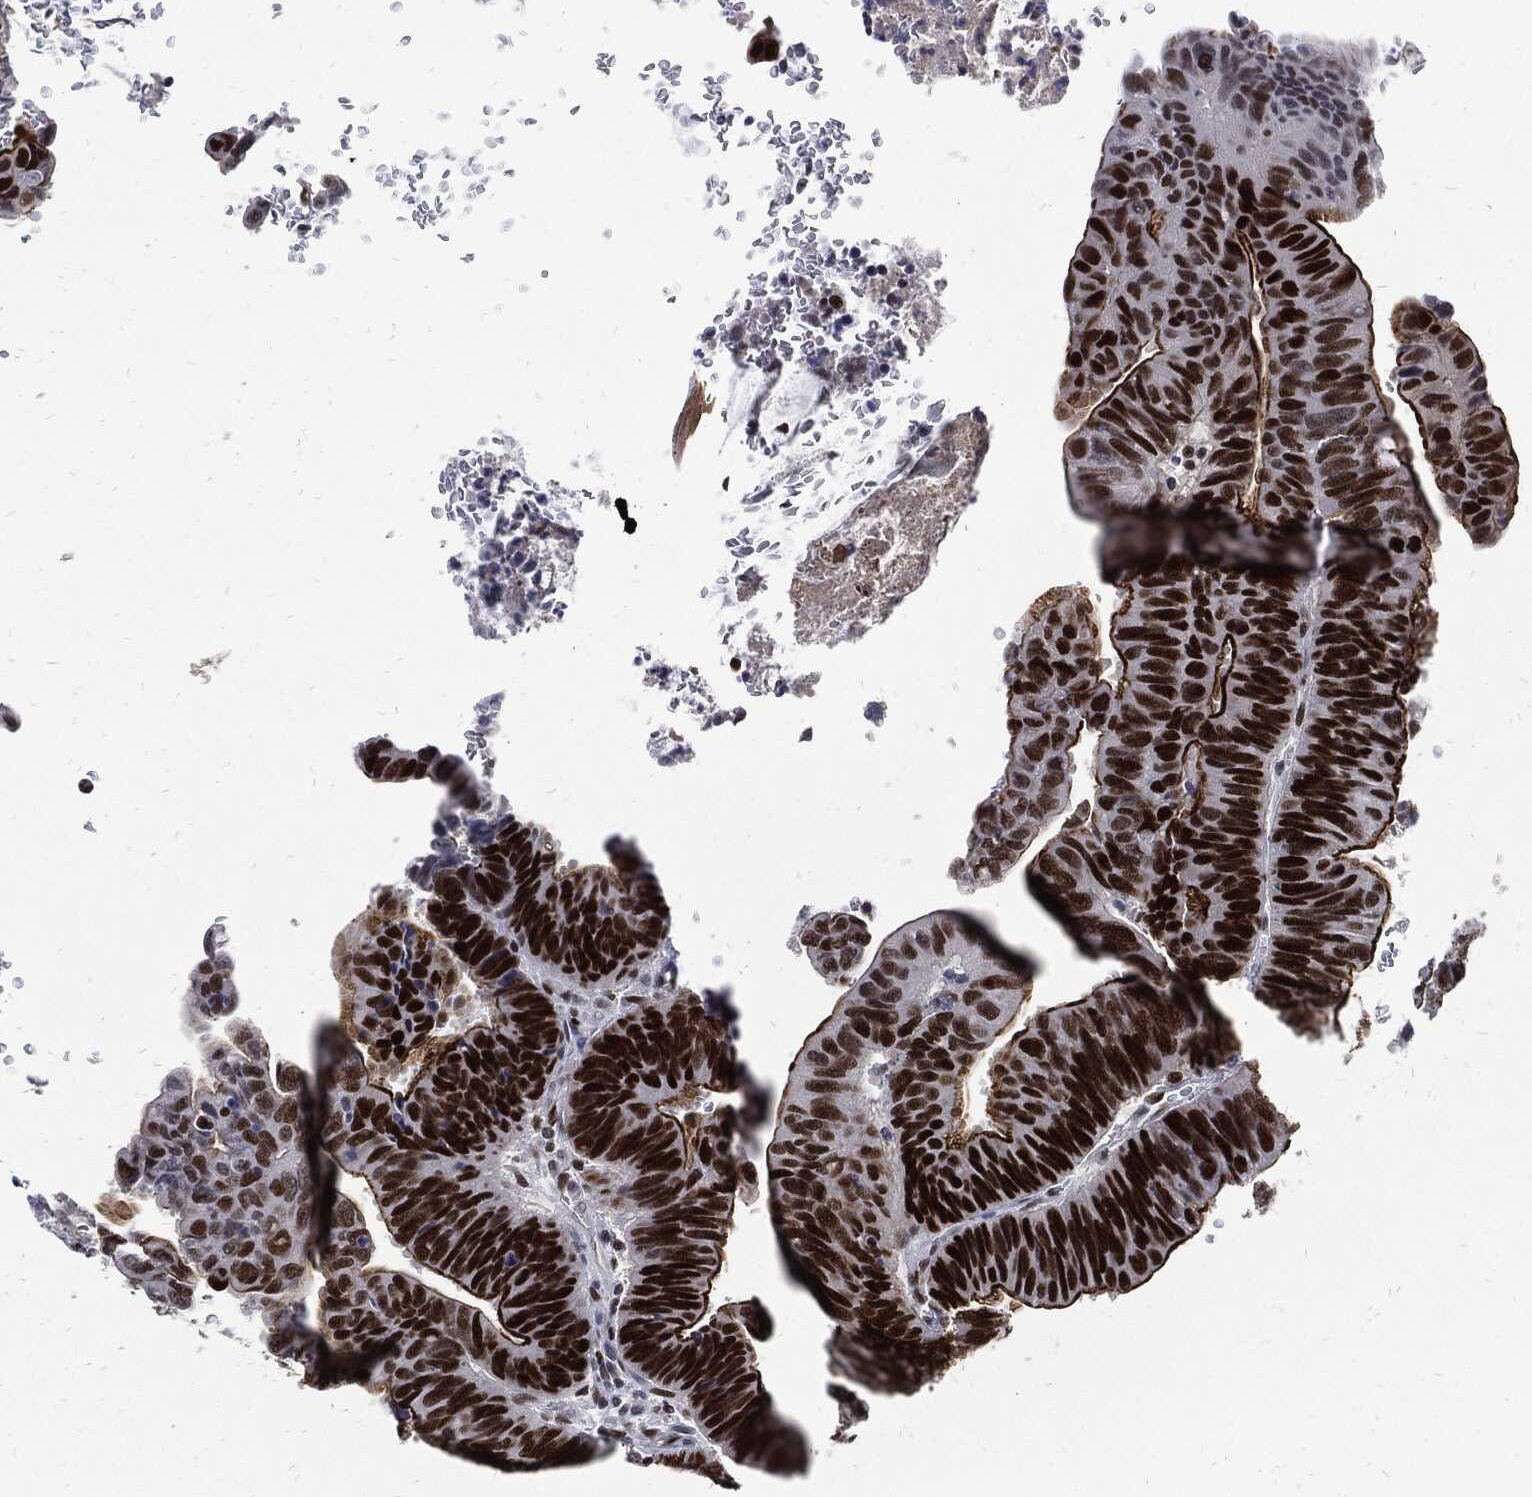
{"staining": {"intensity": "strong", "quantity": ">75%", "location": "nuclear"}, "tissue": "colorectal cancer", "cell_type": "Tumor cells", "image_type": "cancer", "snomed": [{"axis": "morphology", "description": "Normal tissue, NOS"}, {"axis": "morphology", "description": "Adenocarcinoma, NOS"}, {"axis": "topography", "description": "Rectum"}], "caption": "Immunohistochemical staining of adenocarcinoma (colorectal) exhibits strong nuclear protein positivity in about >75% of tumor cells. The protein of interest is stained brown, and the nuclei are stained in blue (DAB (3,3'-diaminobenzidine) IHC with brightfield microscopy, high magnification).", "gene": "JUN", "patient": {"sex": "male", "age": 92}}